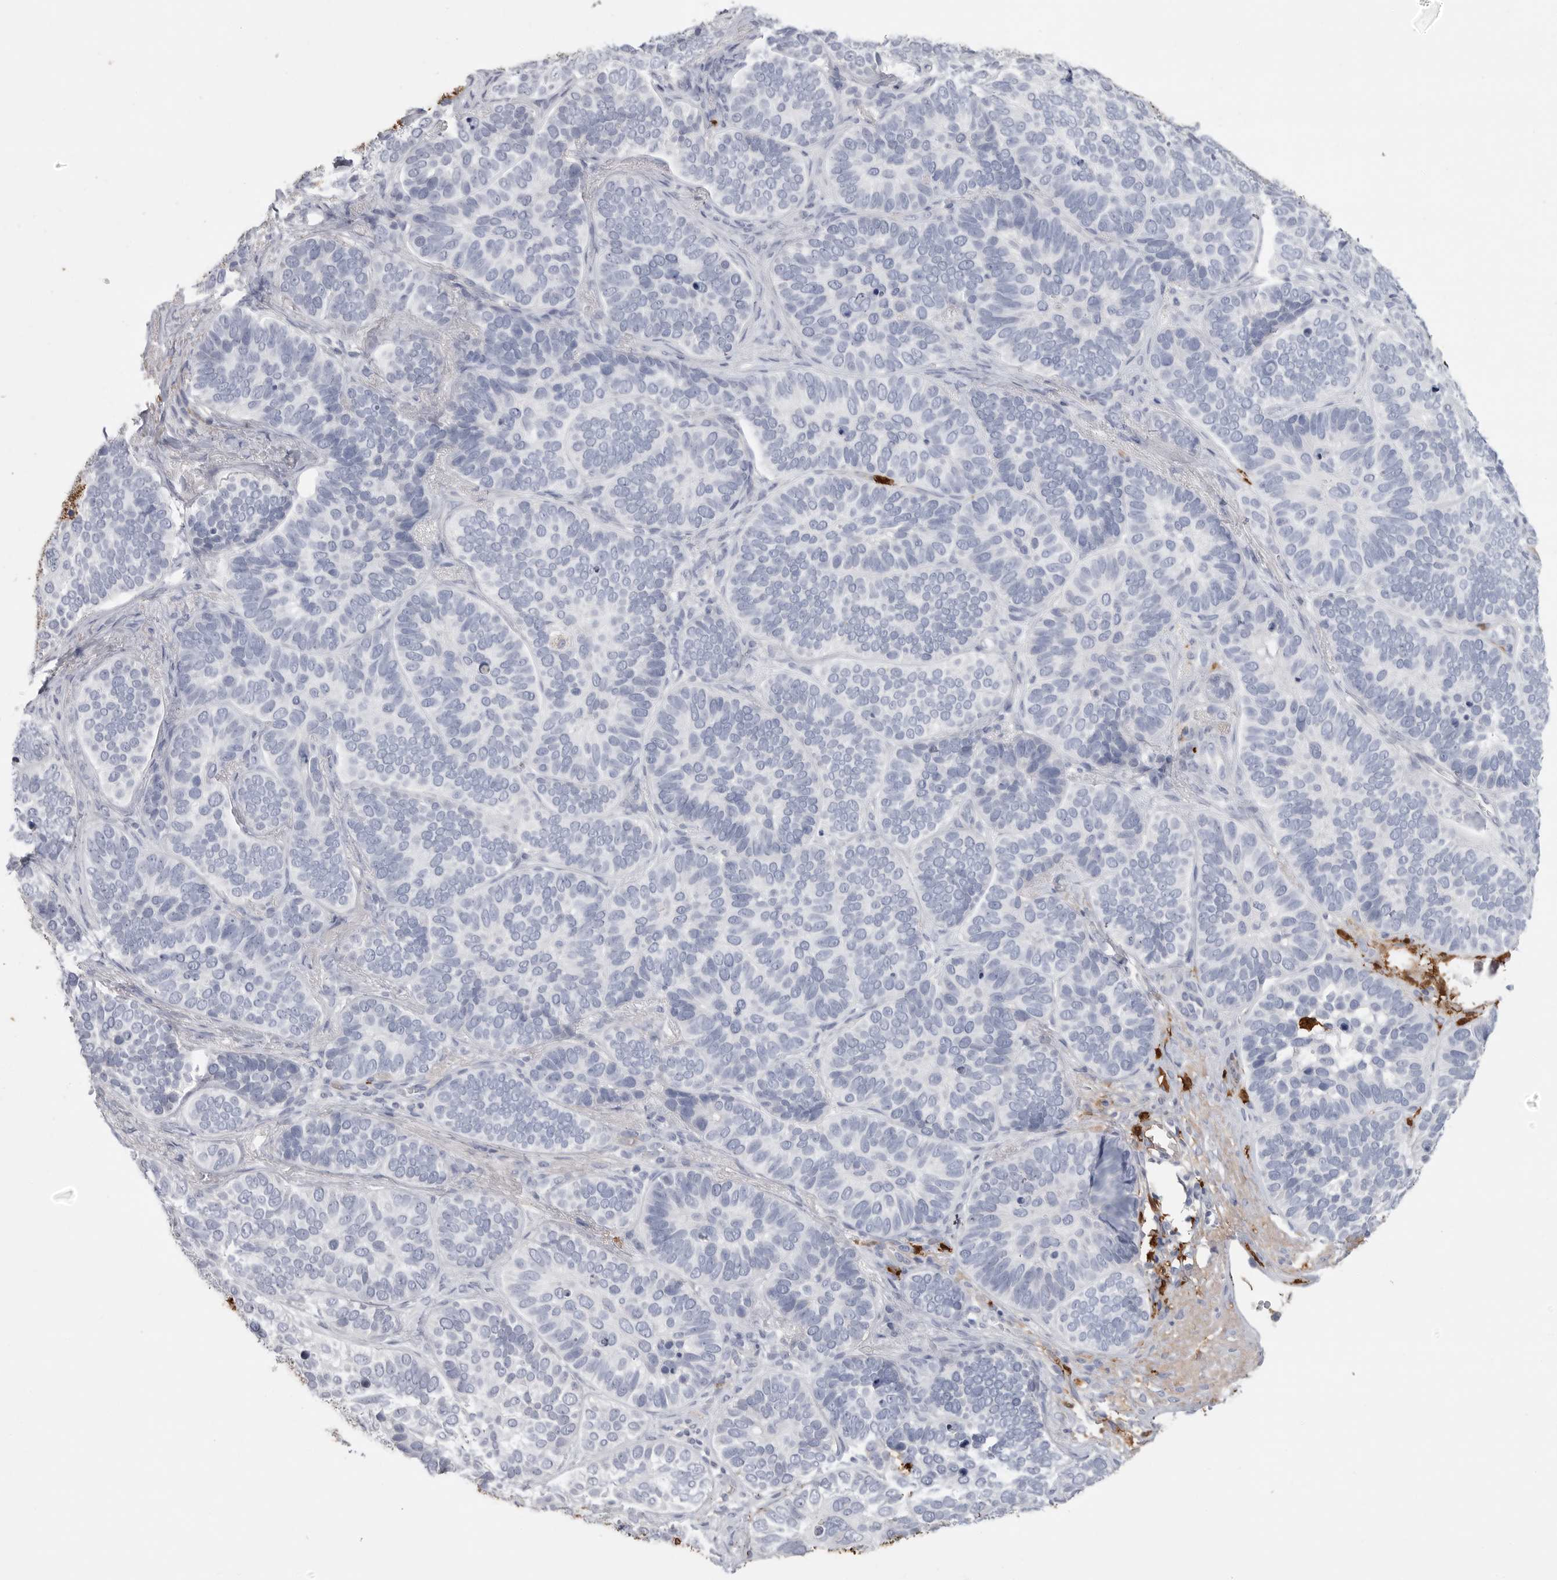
{"staining": {"intensity": "negative", "quantity": "none", "location": "none"}, "tissue": "skin cancer", "cell_type": "Tumor cells", "image_type": "cancer", "snomed": [{"axis": "morphology", "description": "Basal cell carcinoma"}, {"axis": "topography", "description": "Skin"}], "caption": "Immunohistochemistry (IHC) micrograph of basal cell carcinoma (skin) stained for a protein (brown), which reveals no staining in tumor cells.", "gene": "CYB561D1", "patient": {"sex": "male", "age": 62}}